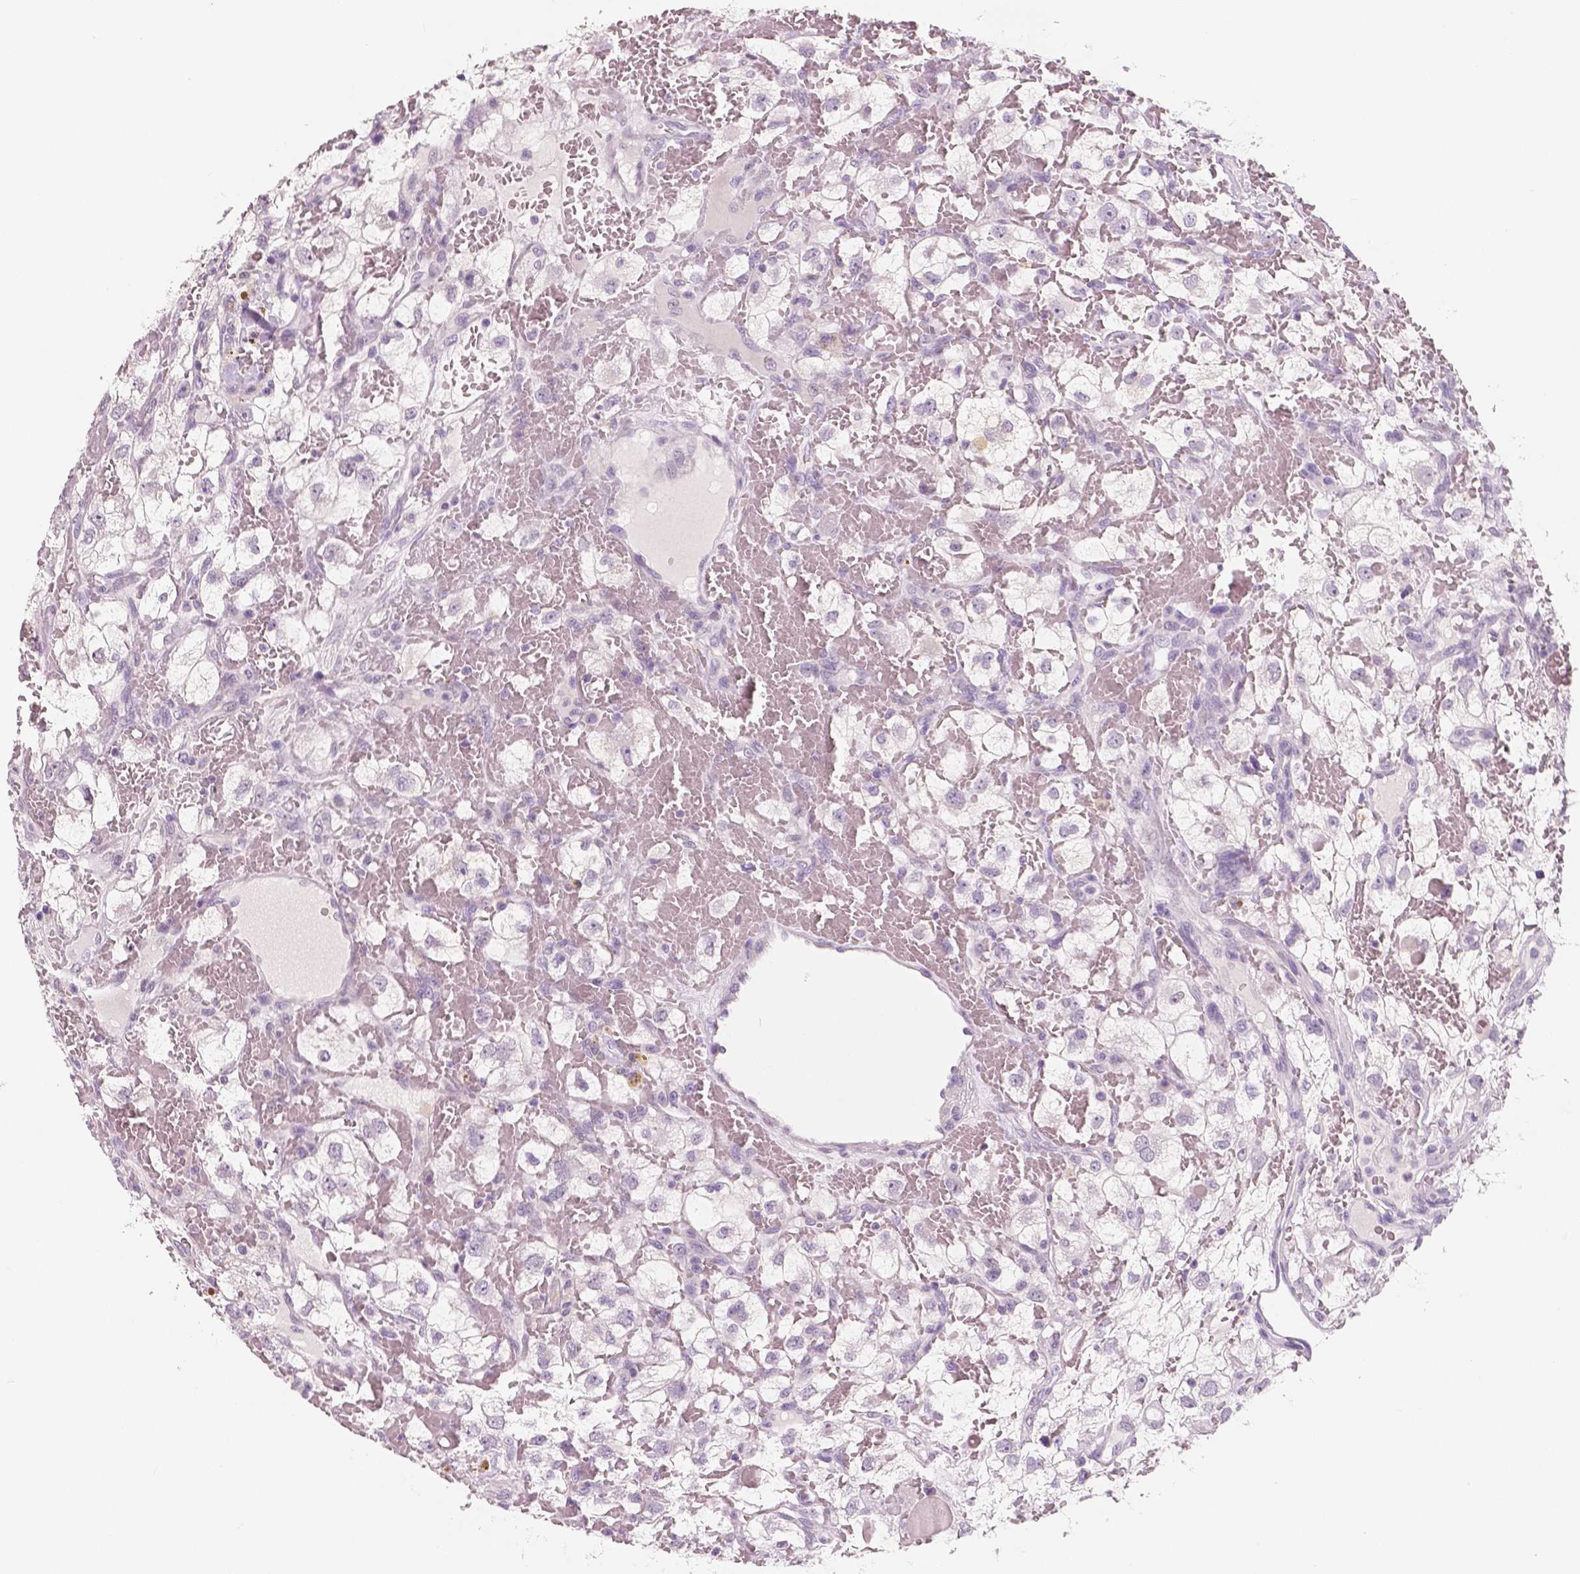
{"staining": {"intensity": "negative", "quantity": "none", "location": "none"}, "tissue": "renal cancer", "cell_type": "Tumor cells", "image_type": "cancer", "snomed": [{"axis": "morphology", "description": "Adenocarcinoma, NOS"}, {"axis": "topography", "description": "Kidney"}], "caption": "This is an IHC photomicrograph of human renal cancer (adenocarcinoma). There is no expression in tumor cells.", "gene": "KIT", "patient": {"sex": "male", "age": 59}}